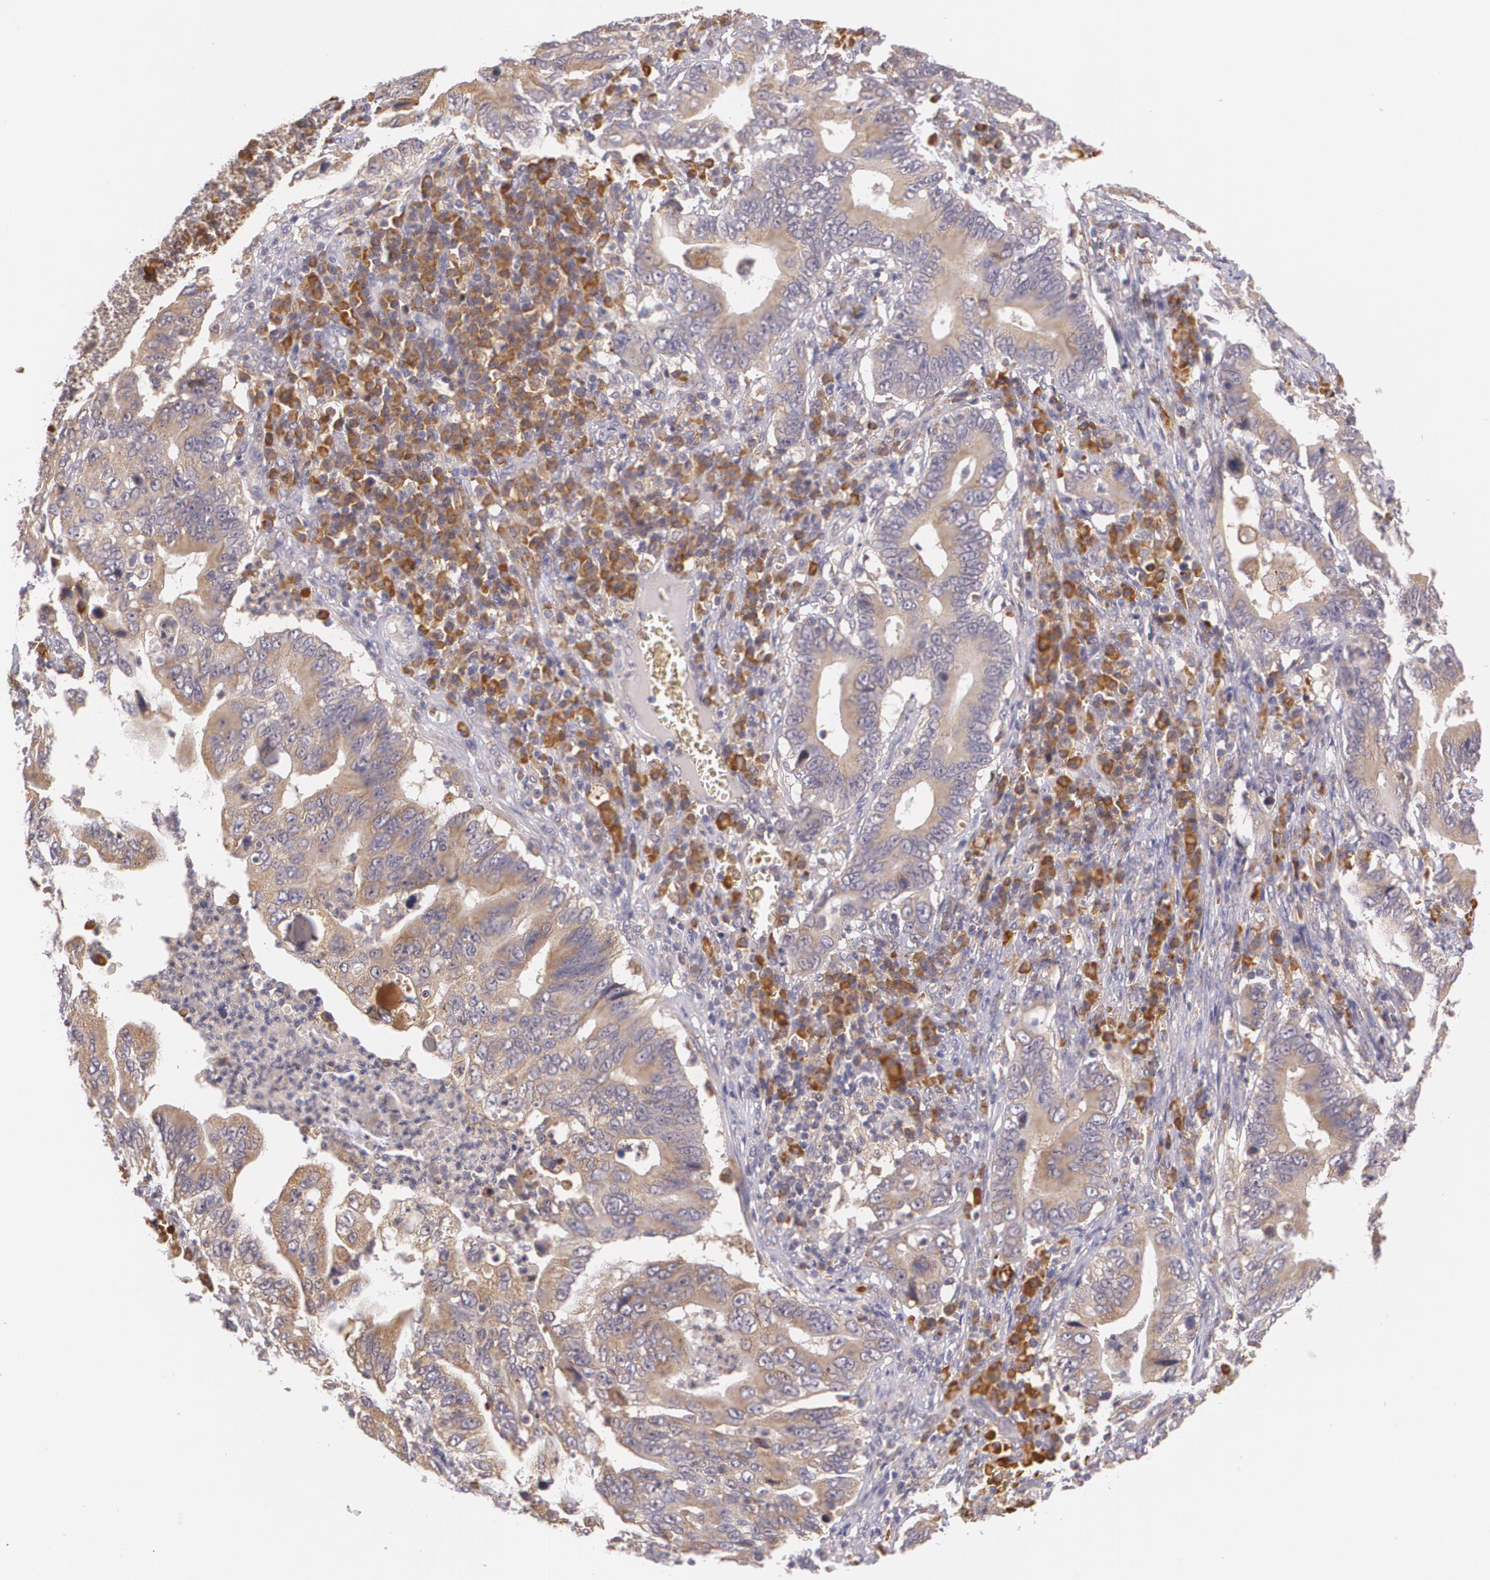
{"staining": {"intensity": "weak", "quantity": ">75%", "location": "cytoplasmic/membranous"}, "tissue": "stomach cancer", "cell_type": "Tumor cells", "image_type": "cancer", "snomed": [{"axis": "morphology", "description": "Adenocarcinoma, NOS"}, {"axis": "topography", "description": "Stomach, upper"}], "caption": "A high-resolution micrograph shows IHC staining of stomach cancer, which exhibits weak cytoplasmic/membranous expression in approximately >75% of tumor cells. (brown staining indicates protein expression, while blue staining denotes nuclei).", "gene": "CCL17", "patient": {"sex": "male", "age": 63}}